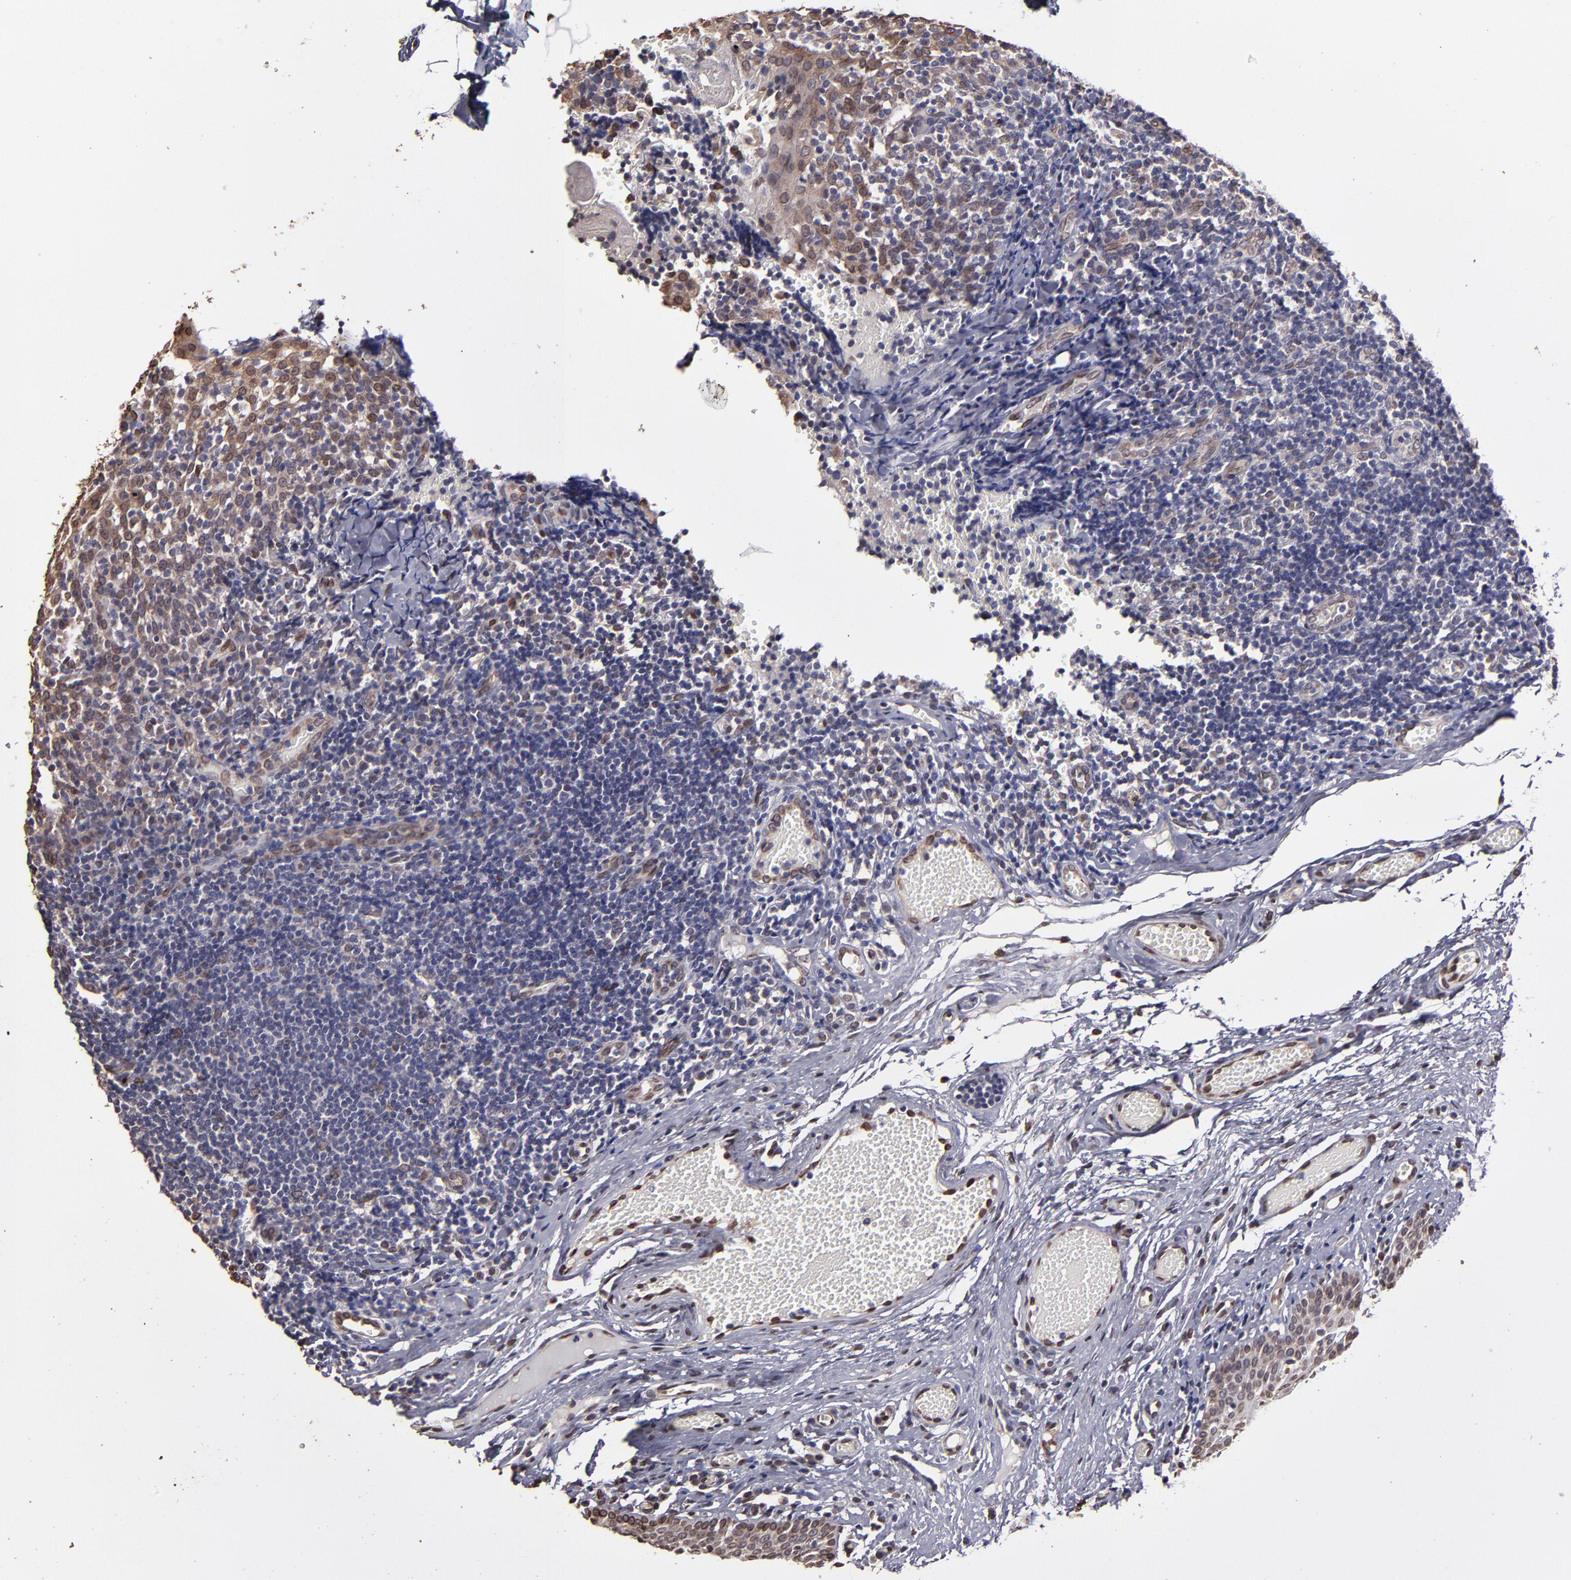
{"staining": {"intensity": "weak", "quantity": "<25%", "location": "nuclear"}, "tissue": "tonsil", "cell_type": "Germinal center cells", "image_type": "normal", "snomed": [{"axis": "morphology", "description": "Normal tissue, NOS"}, {"axis": "topography", "description": "Tonsil"}], "caption": "Immunohistochemistry (IHC) histopathology image of unremarkable human tonsil stained for a protein (brown), which demonstrates no expression in germinal center cells.", "gene": "PUM3", "patient": {"sex": "female", "age": 34}}